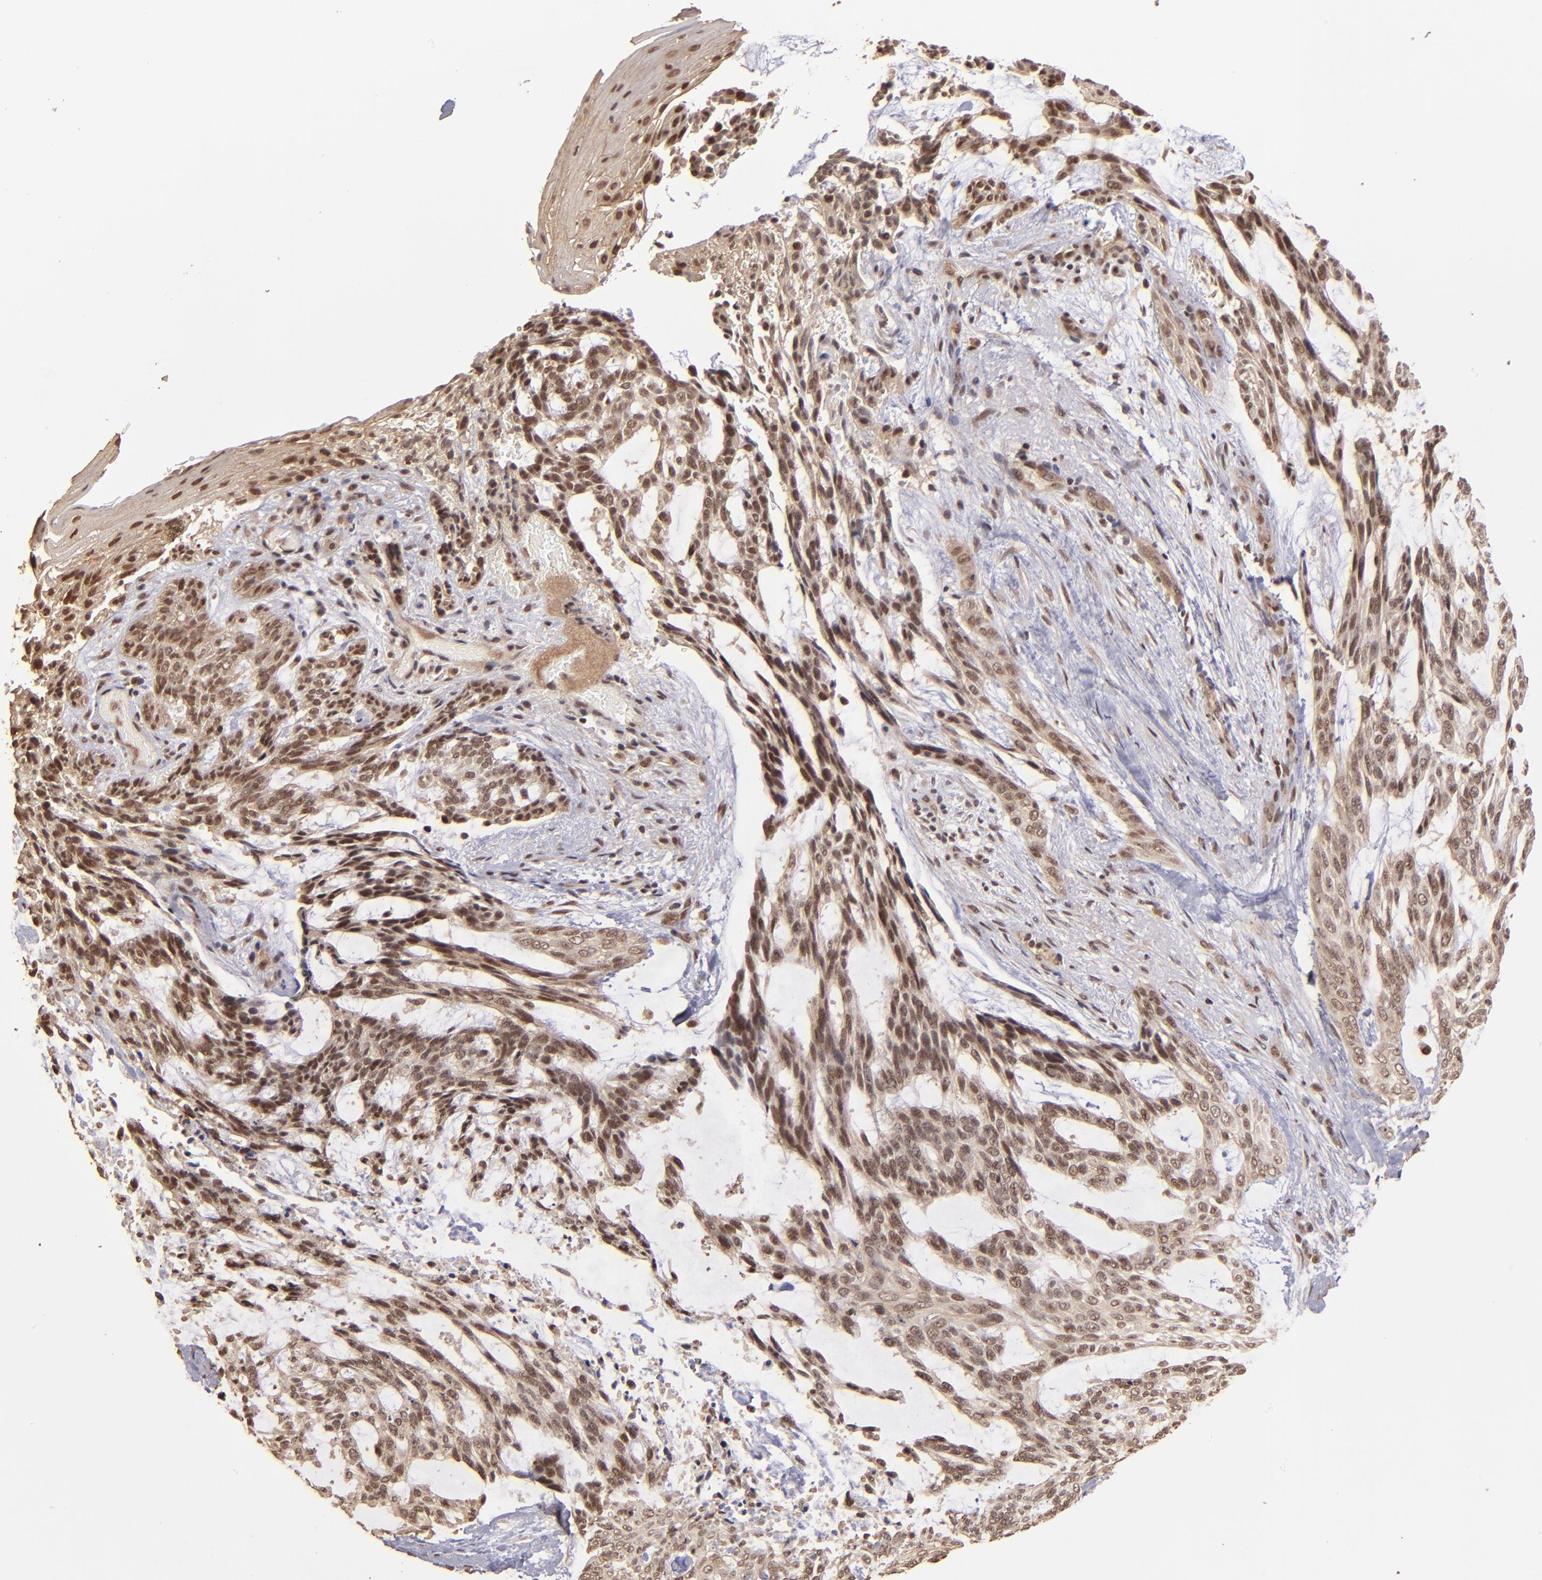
{"staining": {"intensity": "weak", "quantity": ">75%", "location": "nuclear"}, "tissue": "skin cancer", "cell_type": "Tumor cells", "image_type": "cancer", "snomed": [{"axis": "morphology", "description": "Normal tissue, NOS"}, {"axis": "morphology", "description": "Basal cell carcinoma"}, {"axis": "topography", "description": "Skin"}], "caption": "Immunohistochemistry (IHC) staining of skin cancer (basal cell carcinoma), which exhibits low levels of weak nuclear expression in approximately >75% of tumor cells indicating weak nuclear protein positivity. The staining was performed using DAB (3,3'-diaminobenzidine) (brown) for protein detection and nuclei were counterstained in hematoxylin (blue).", "gene": "TERF2", "patient": {"sex": "female", "age": 71}}